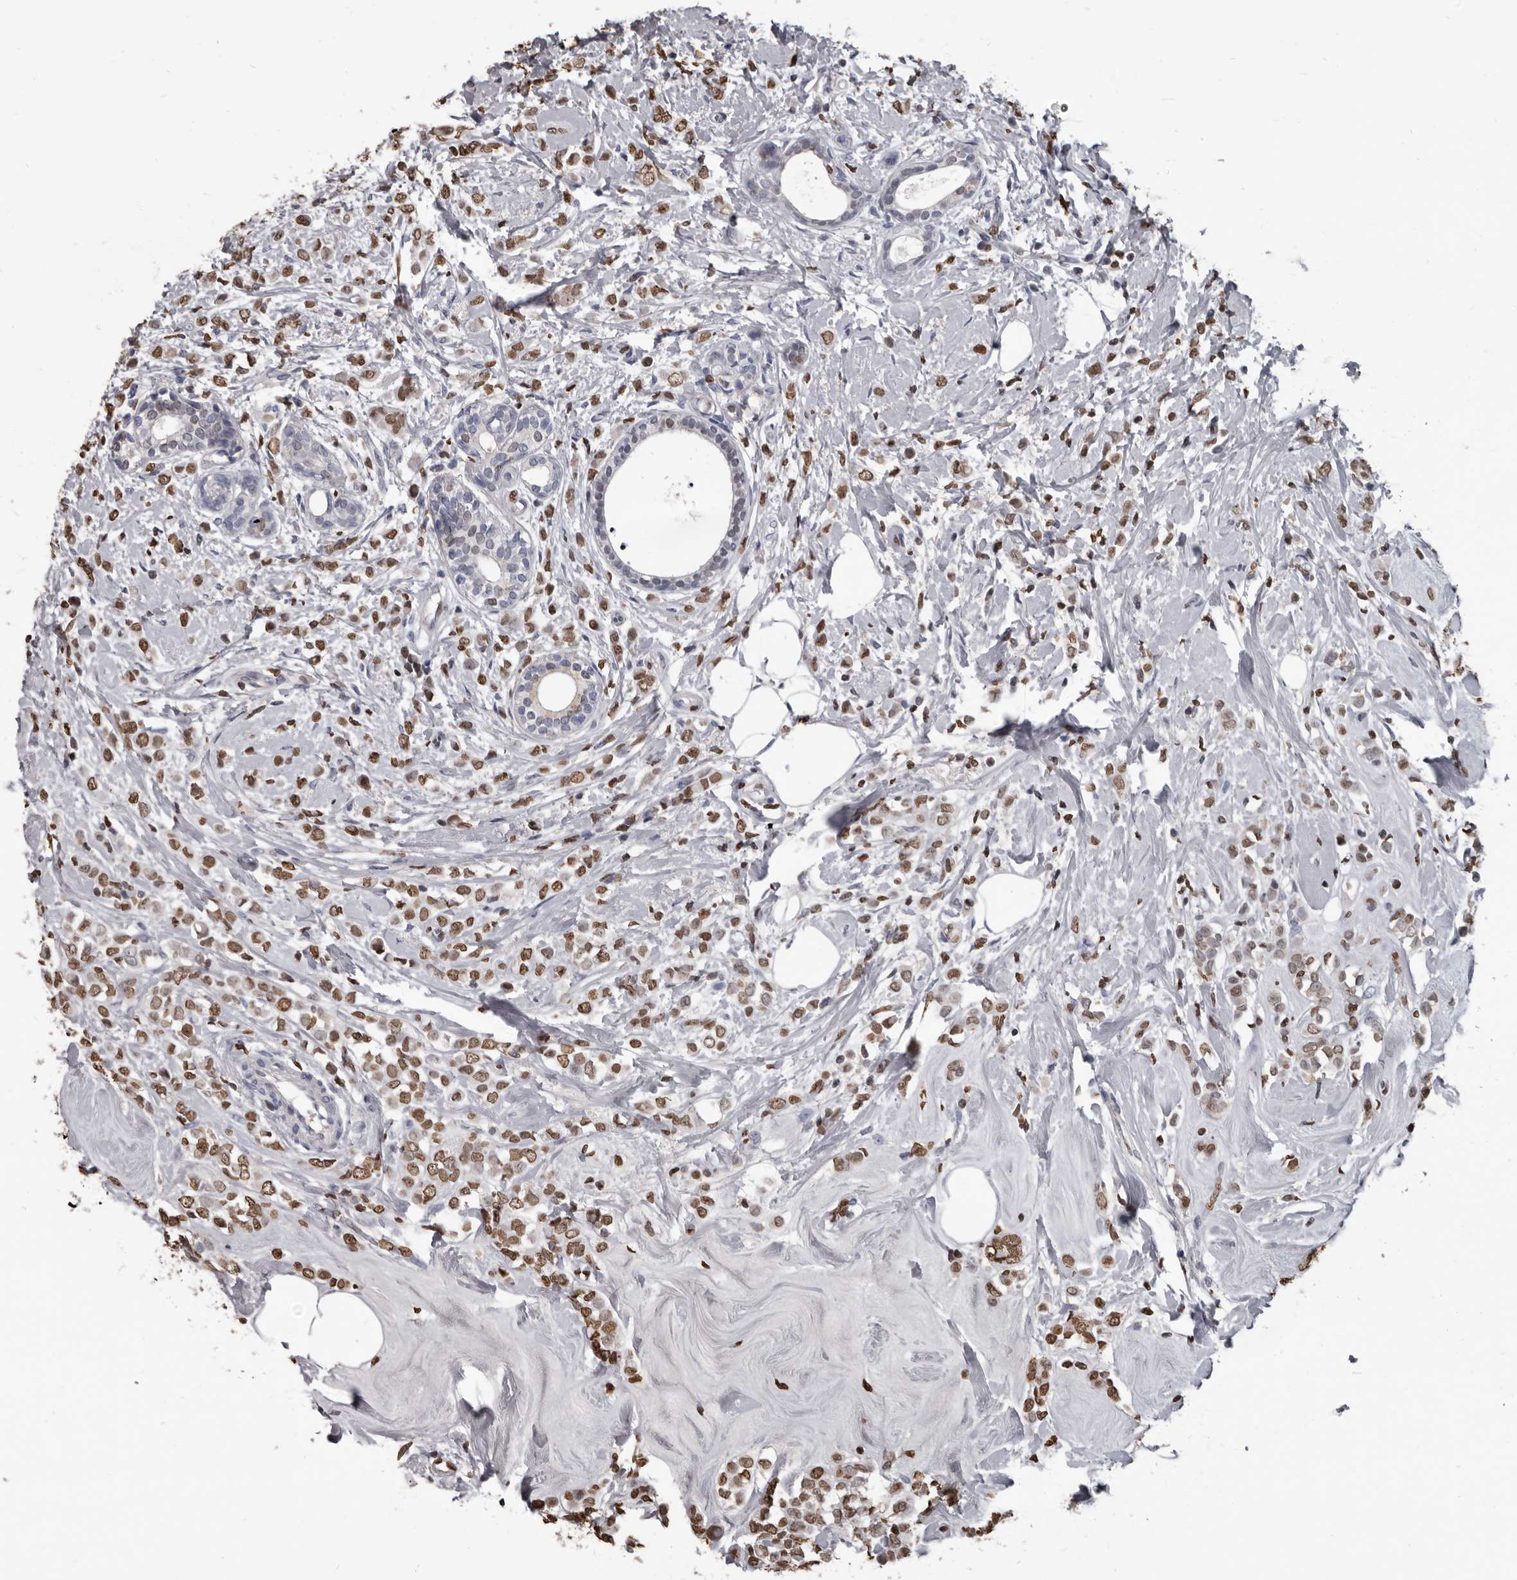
{"staining": {"intensity": "moderate", "quantity": ">75%", "location": "nuclear"}, "tissue": "breast cancer", "cell_type": "Tumor cells", "image_type": "cancer", "snomed": [{"axis": "morphology", "description": "Lobular carcinoma"}, {"axis": "topography", "description": "Breast"}], "caption": "This image reveals immunohistochemistry staining of human breast cancer (lobular carcinoma), with medium moderate nuclear staining in approximately >75% of tumor cells.", "gene": "AHR", "patient": {"sex": "female", "age": 47}}